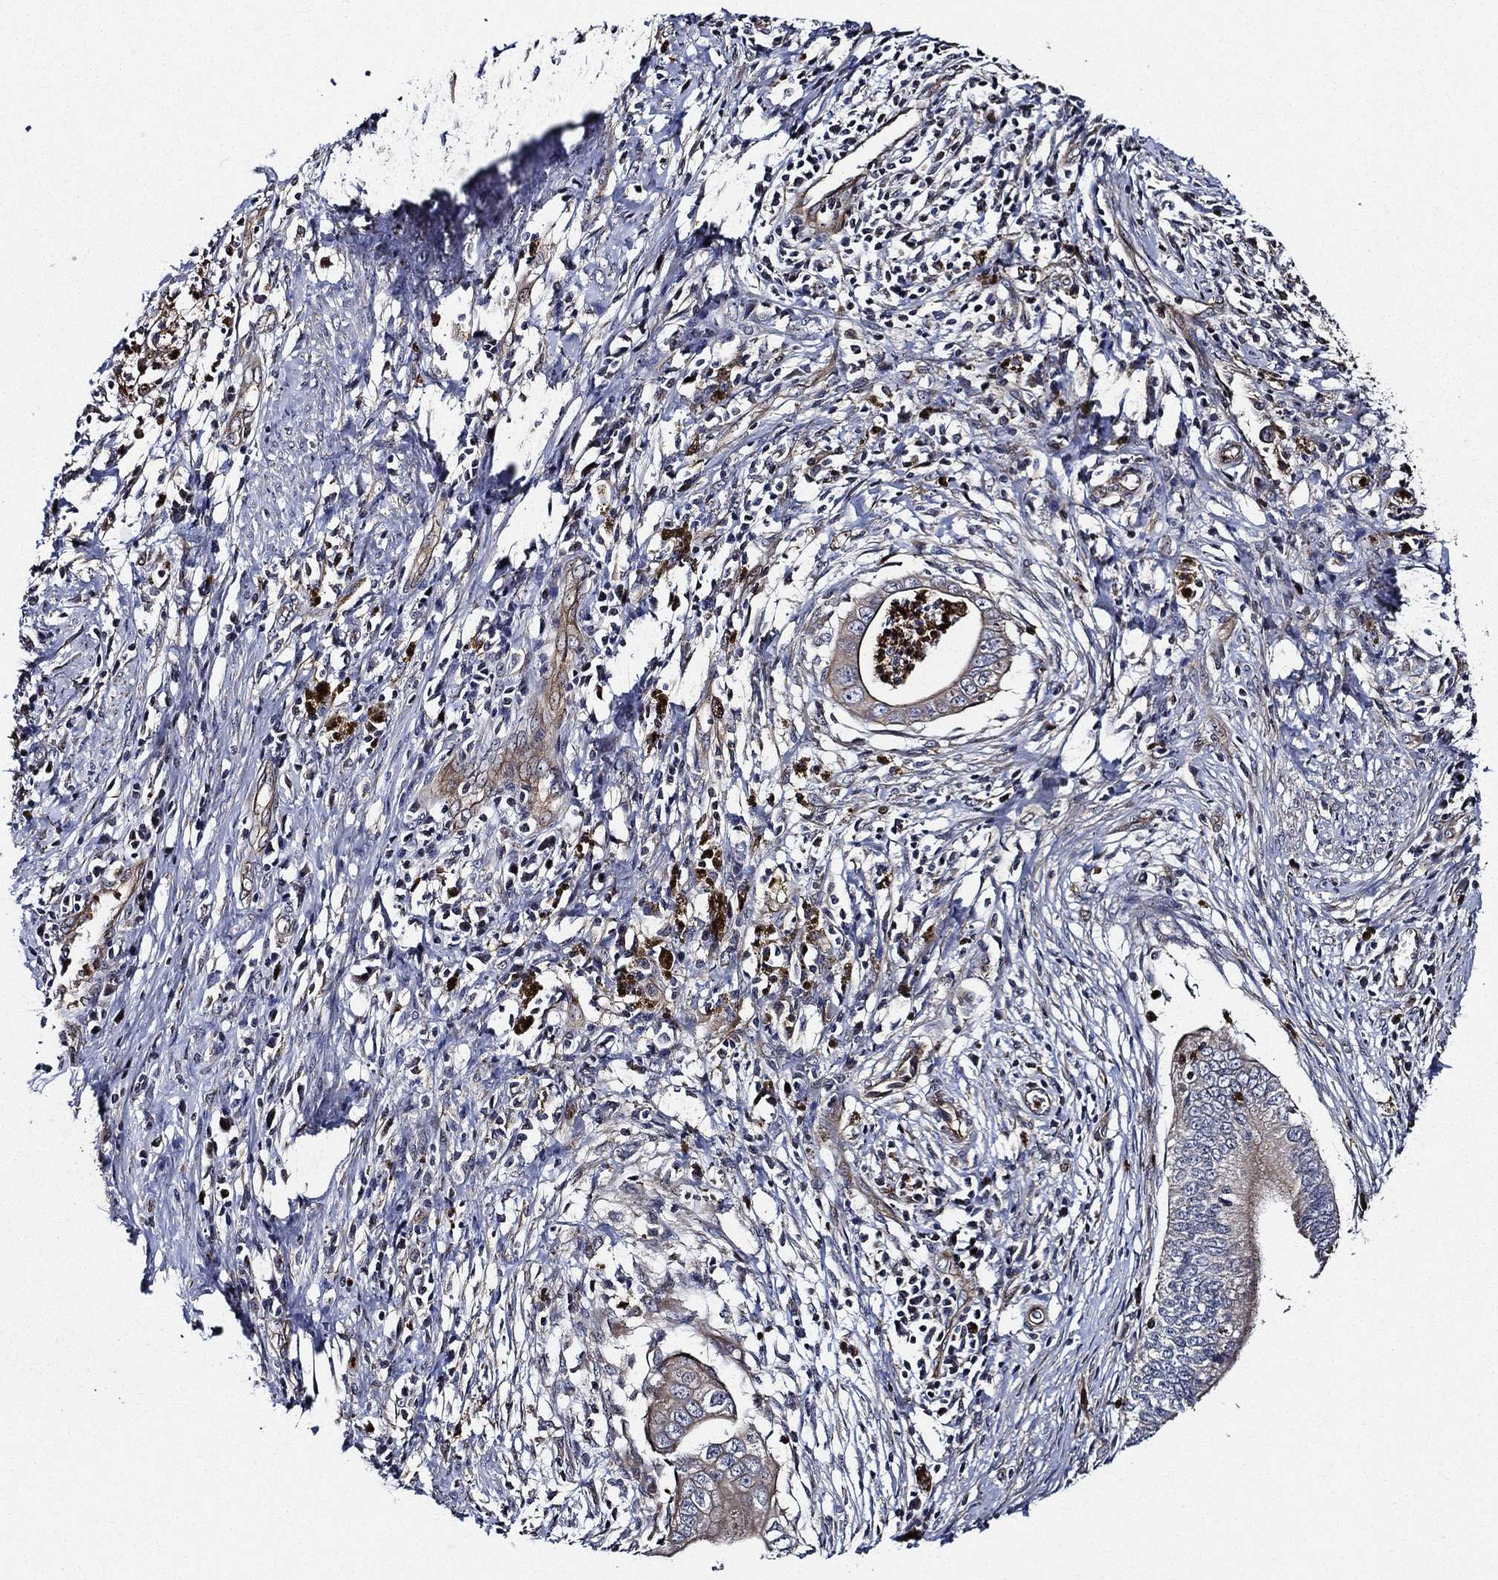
{"staining": {"intensity": "negative", "quantity": "none", "location": "none"}, "tissue": "cervical cancer", "cell_type": "Tumor cells", "image_type": "cancer", "snomed": [{"axis": "morphology", "description": "Adenocarcinoma, NOS"}, {"axis": "topography", "description": "Cervix"}], "caption": "An image of human cervical cancer is negative for staining in tumor cells. Brightfield microscopy of immunohistochemistry (IHC) stained with DAB (brown) and hematoxylin (blue), captured at high magnification.", "gene": "KIF20B", "patient": {"sex": "female", "age": 42}}